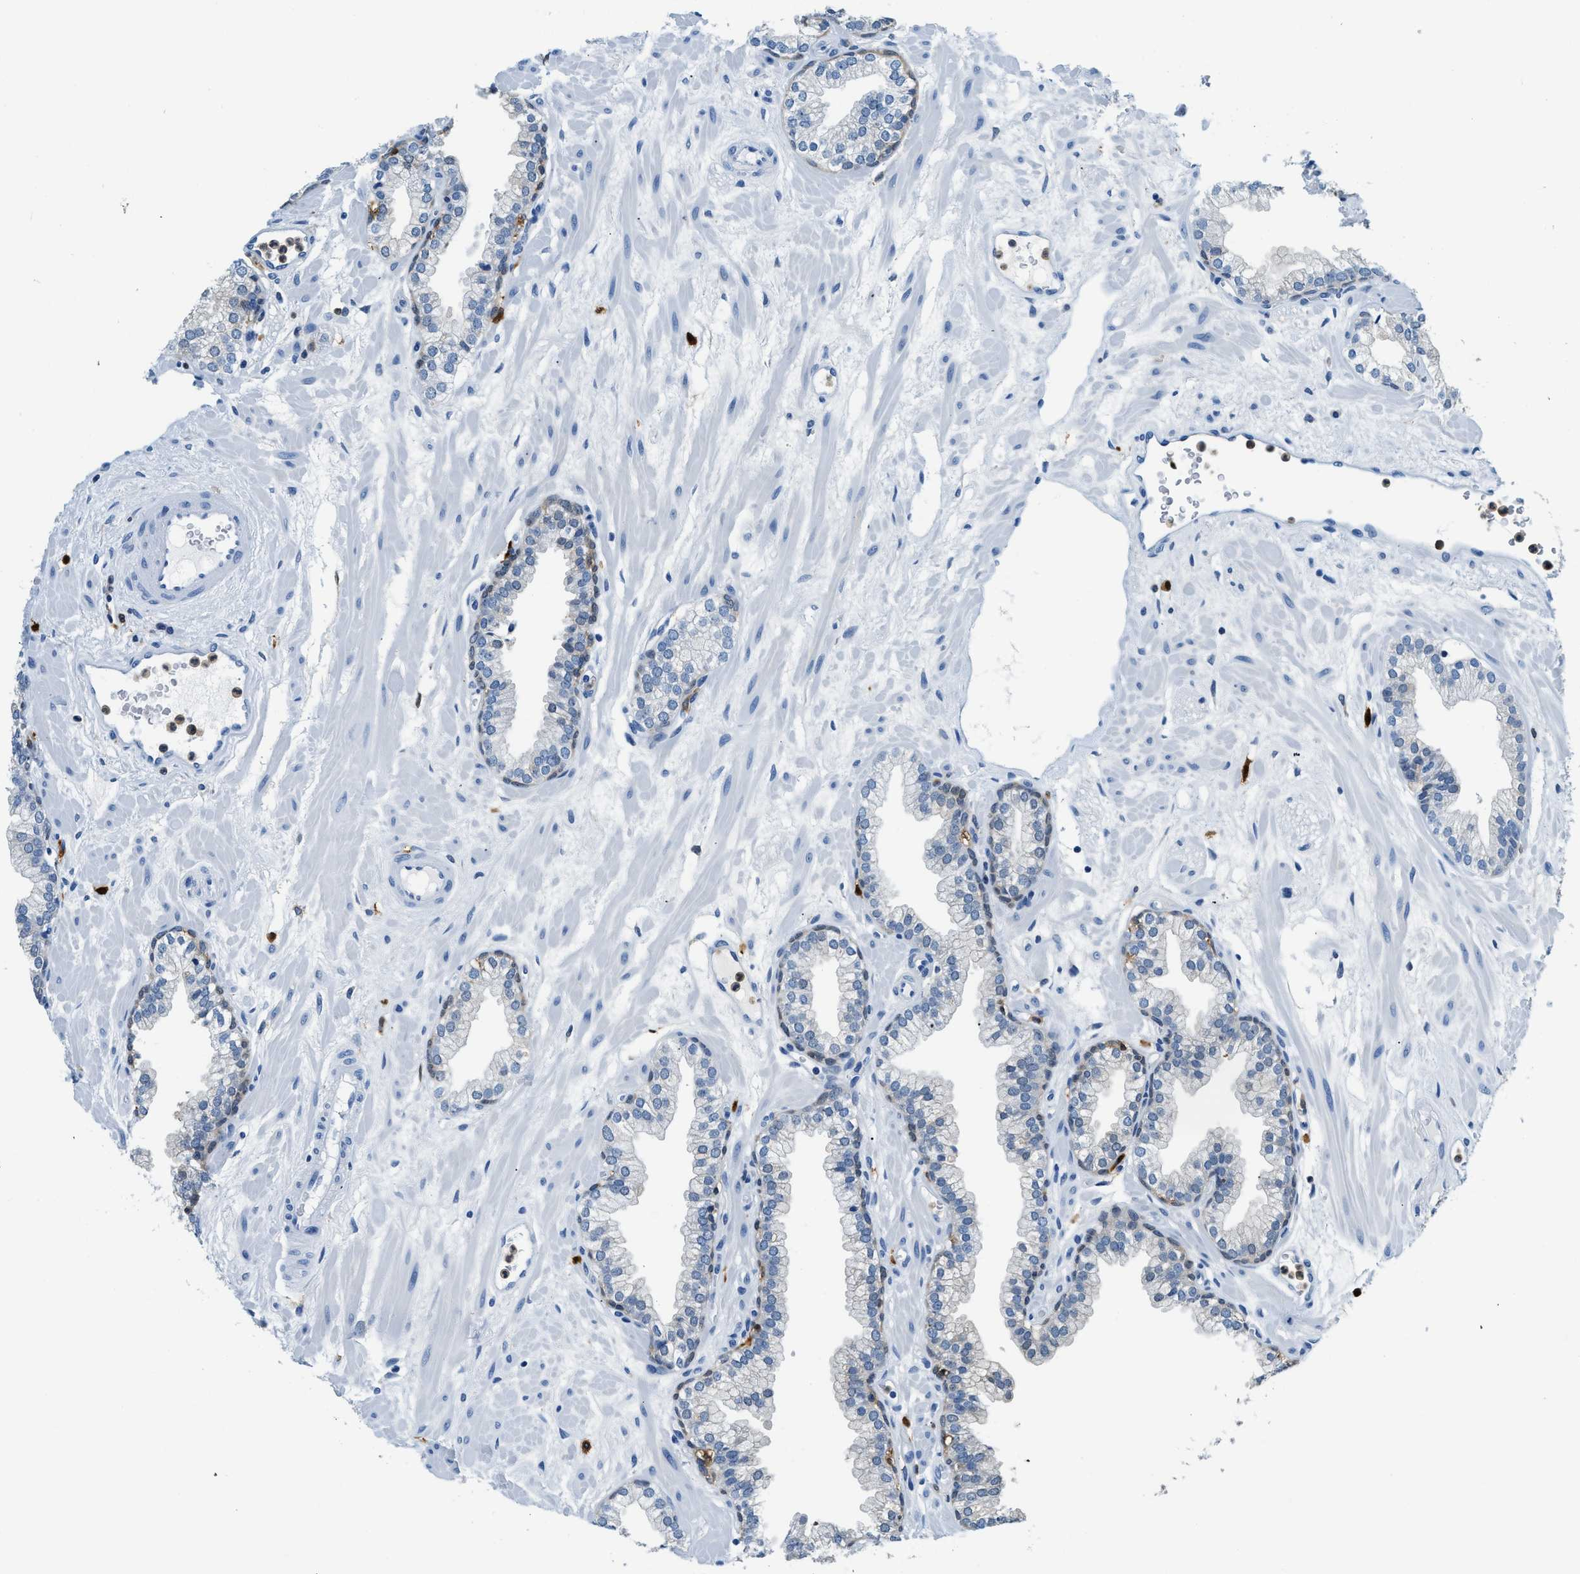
{"staining": {"intensity": "moderate", "quantity": "<25%", "location": "cytoplasmic/membranous"}, "tissue": "prostate", "cell_type": "Glandular cells", "image_type": "normal", "snomed": [{"axis": "morphology", "description": "Normal tissue, NOS"}, {"axis": "morphology", "description": "Urothelial carcinoma, Low grade"}, {"axis": "topography", "description": "Urinary bladder"}, {"axis": "topography", "description": "Prostate"}], "caption": "DAB immunohistochemical staining of benign human prostate displays moderate cytoplasmic/membranous protein staining in about <25% of glandular cells.", "gene": "CAPG", "patient": {"sex": "male", "age": 60}}